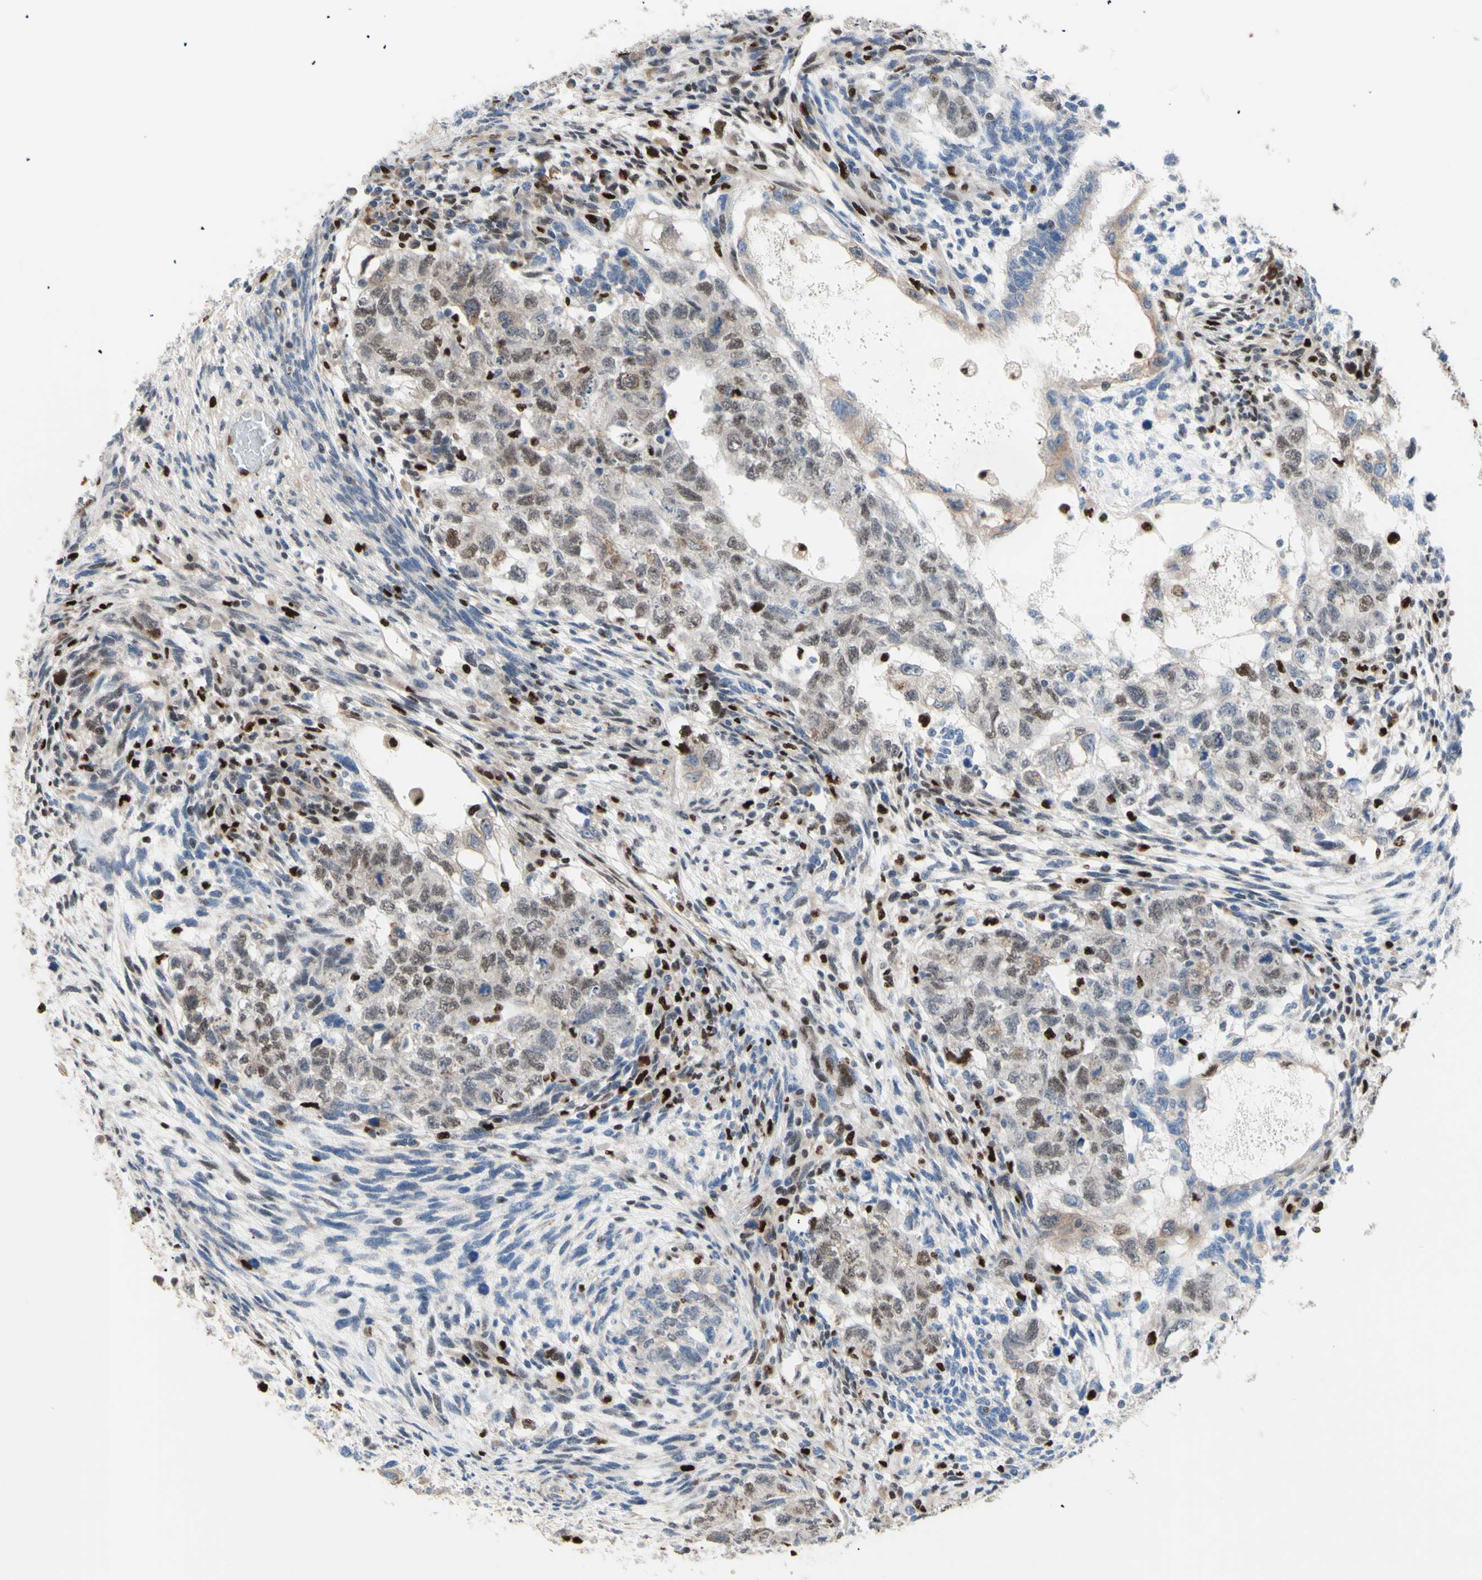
{"staining": {"intensity": "weak", "quantity": ">75%", "location": "nuclear"}, "tissue": "testis cancer", "cell_type": "Tumor cells", "image_type": "cancer", "snomed": [{"axis": "morphology", "description": "Normal tissue, NOS"}, {"axis": "morphology", "description": "Carcinoma, Embryonal, NOS"}, {"axis": "topography", "description": "Testis"}], "caption": "Testis cancer stained with IHC reveals weak nuclear positivity in approximately >75% of tumor cells.", "gene": "EED", "patient": {"sex": "male", "age": 36}}